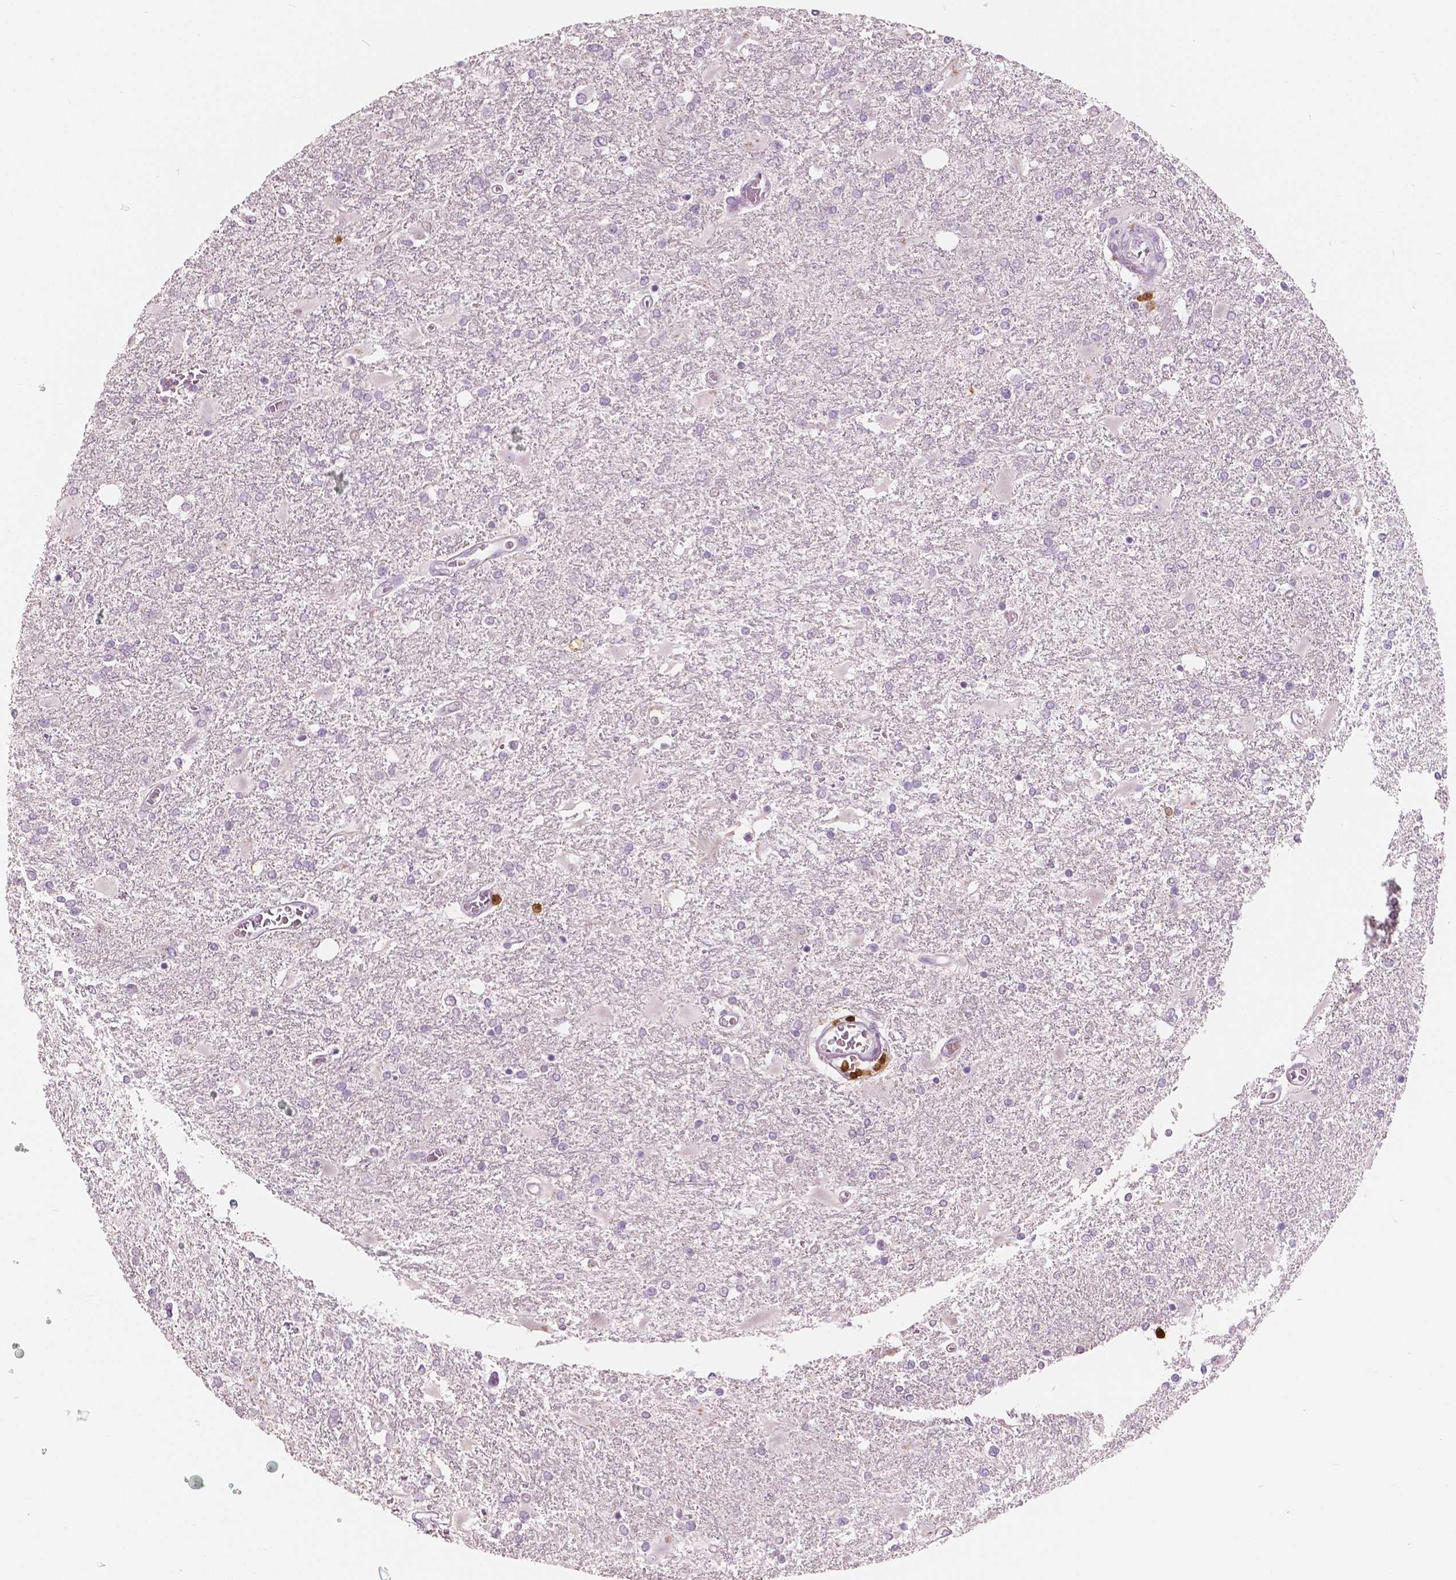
{"staining": {"intensity": "negative", "quantity": "none", "location": "none"}, "tissue": "glioma", "cell_type": "Tumor cells", "image_type": "cancer", "snomed": [{"axis": "morphology", "description": "Glioma, malignant, High grade"}, {"axis": "topography", "description": "Cerebral cortex"}], "caption": "Human malignant high-grade glioma stained for a protein using IHC exhibits no positivity in tumor cells.", "gene": "S100A4", "patient": {"sex": "male", "age": 79}}